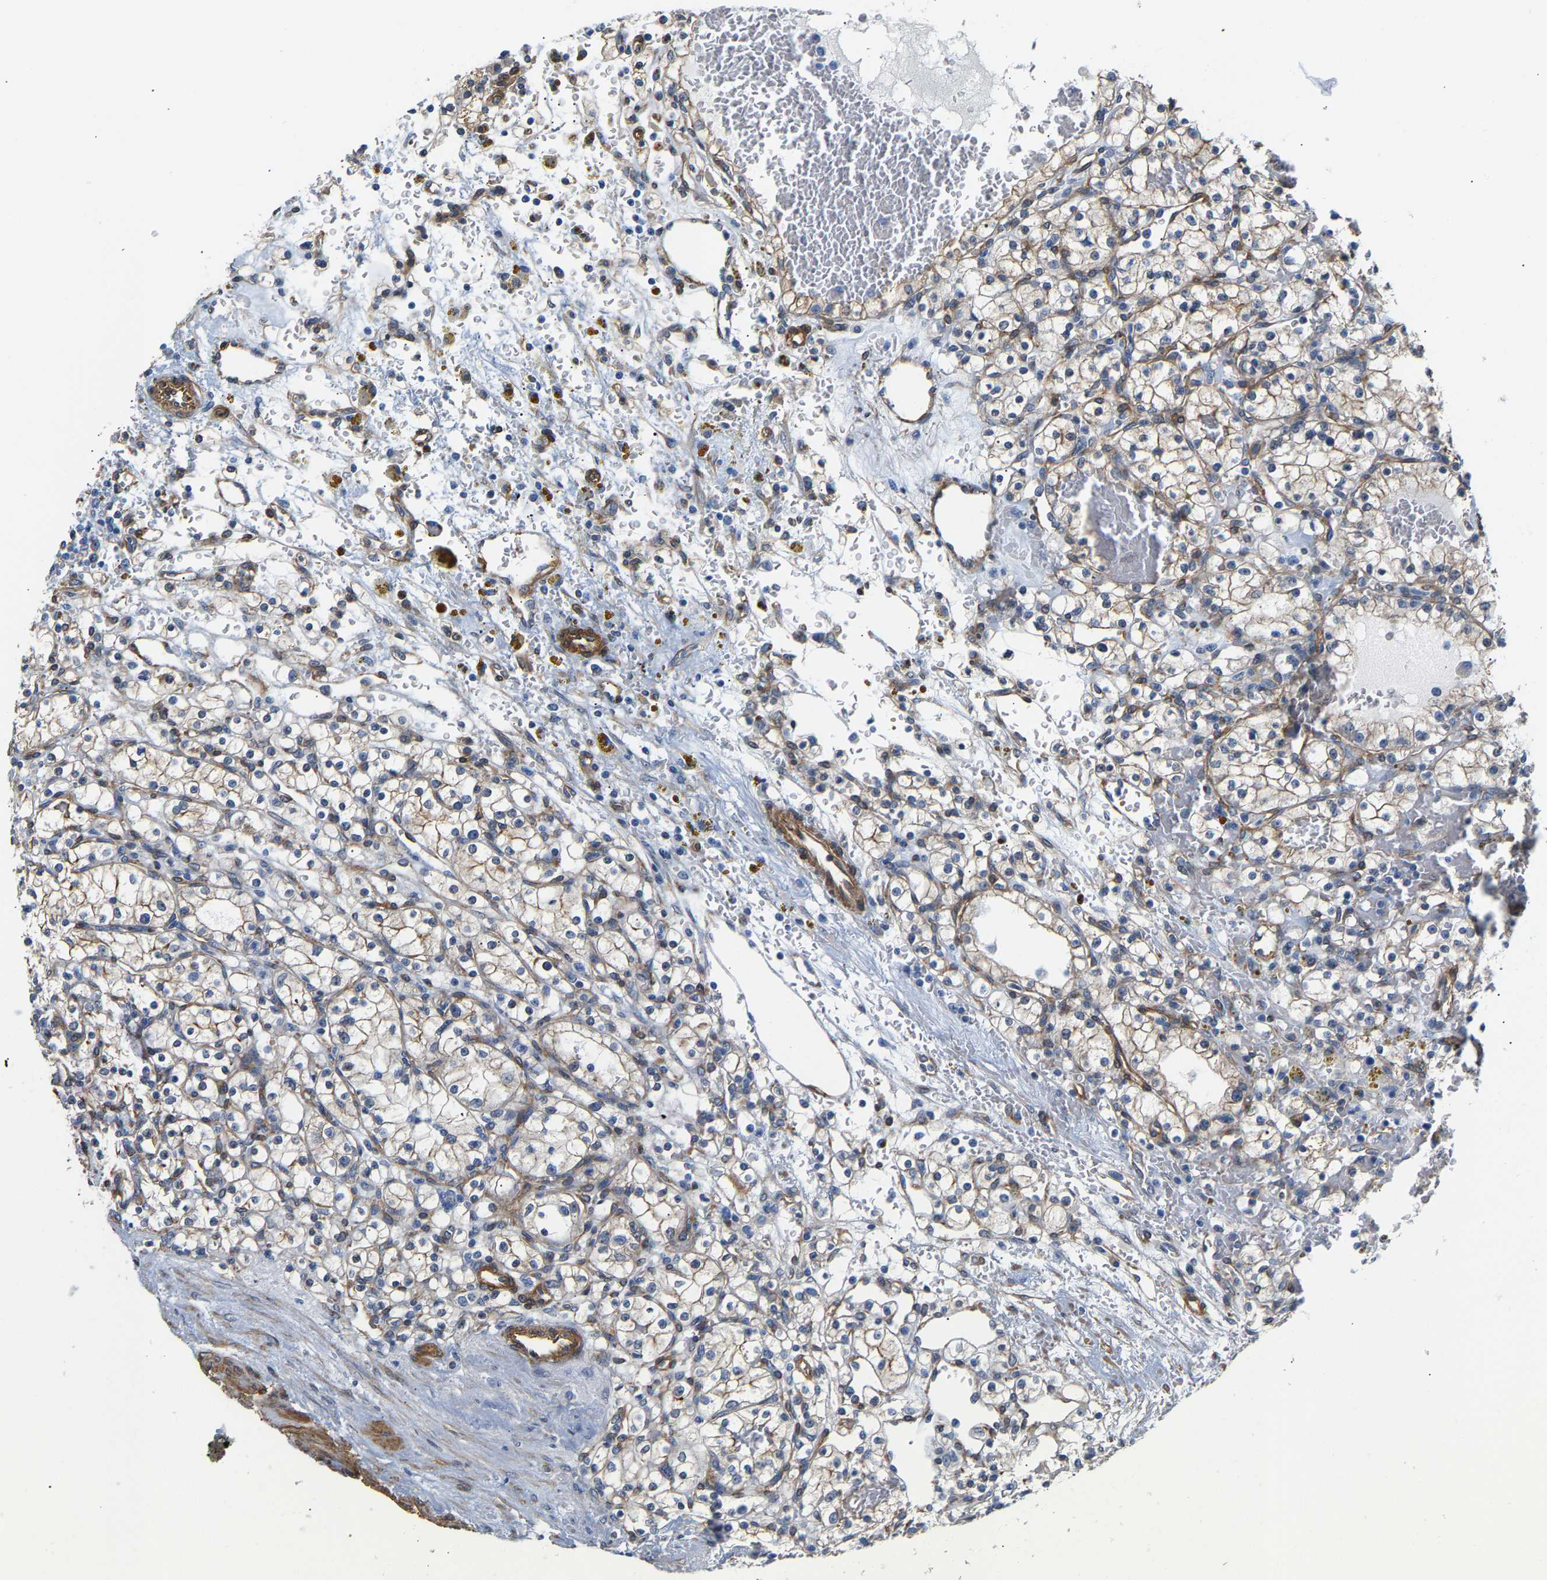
{"staining": {"intensity": "weak", "quantity": ">75%", "location": "cytoplasmic/membranous"}, "tissue": "renal cancer", "cell_type": "Tumor cells", "image_type": "cancer", "snomed": [{"axis": "morphology", "description": "Normal tissue, NOS"}, {"axis": "morphology", "description": "Adenocarcinoma, NOS"}, {"axis": "topography", "description": "Kidney"}], "caption": "Human adenocarcinoma (renal) stained with a brown dye shows weak cytoplasmic/membranous positive staining in about >75% of tumor cells.", "gene": "PAWR", "patient": {"sex": "female", "age": 55}}